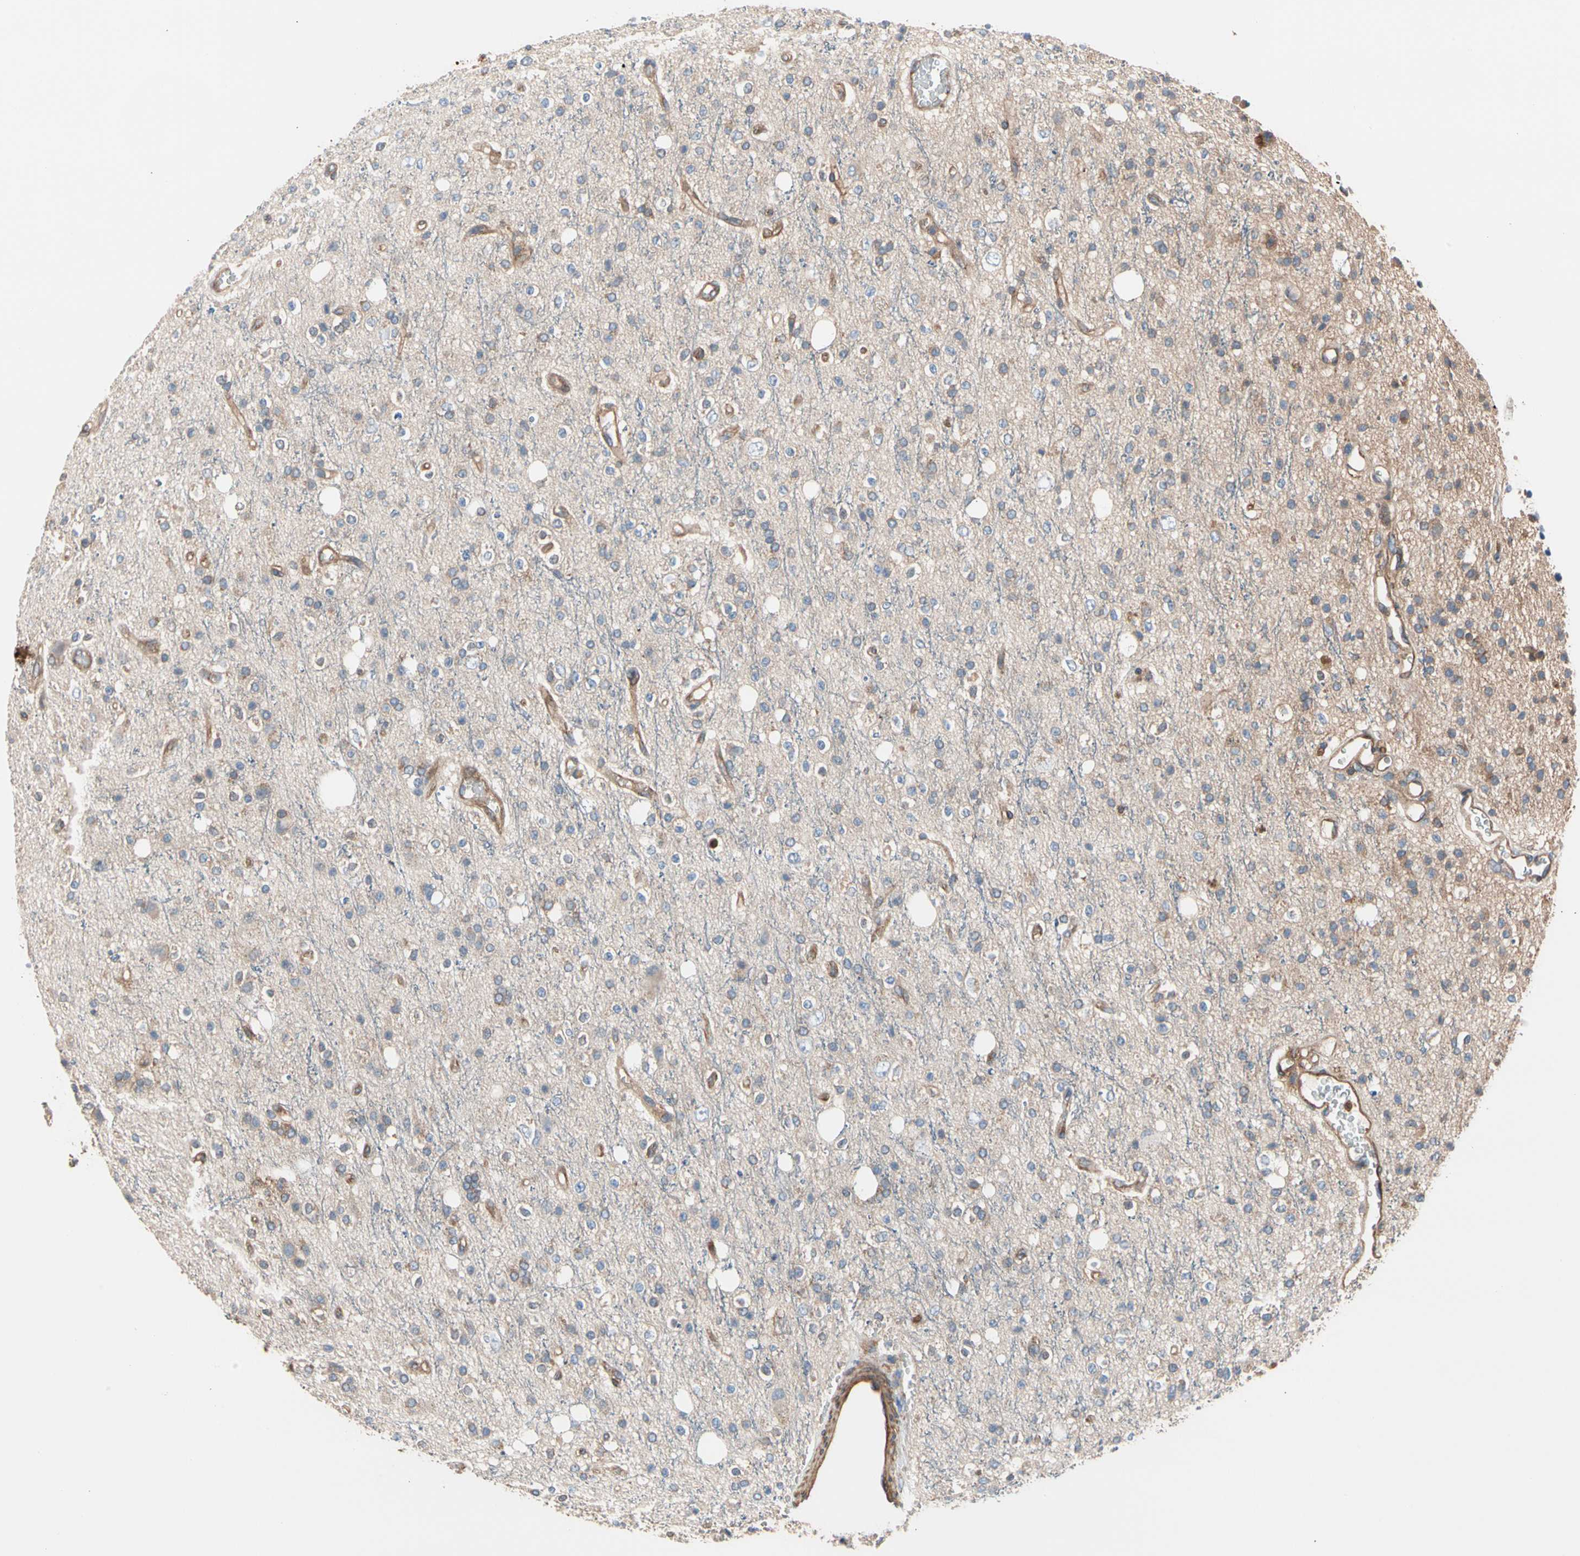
{"staining": {"intensity": "weak", "quantity": "25%-75%", "location": "cytoplasmic/membranous"}, "tissue": "glioma", "cell_type": "Tumor cells", "image_type": "cancer", "snomed": [{"axis": "morphology", "description": "Glioma, malignant, High grade"}, {"axis": "topography", "description": "Brain"}], "caption": "Malignant glioma (high-grade) was stained to show a protein in brown. There is low levels of weak cytoplasmic/membranous expression in about 25%-75% of tumor cells.", "gene": "ROCK1", "patient": {"sex": "male", "age": 47}}